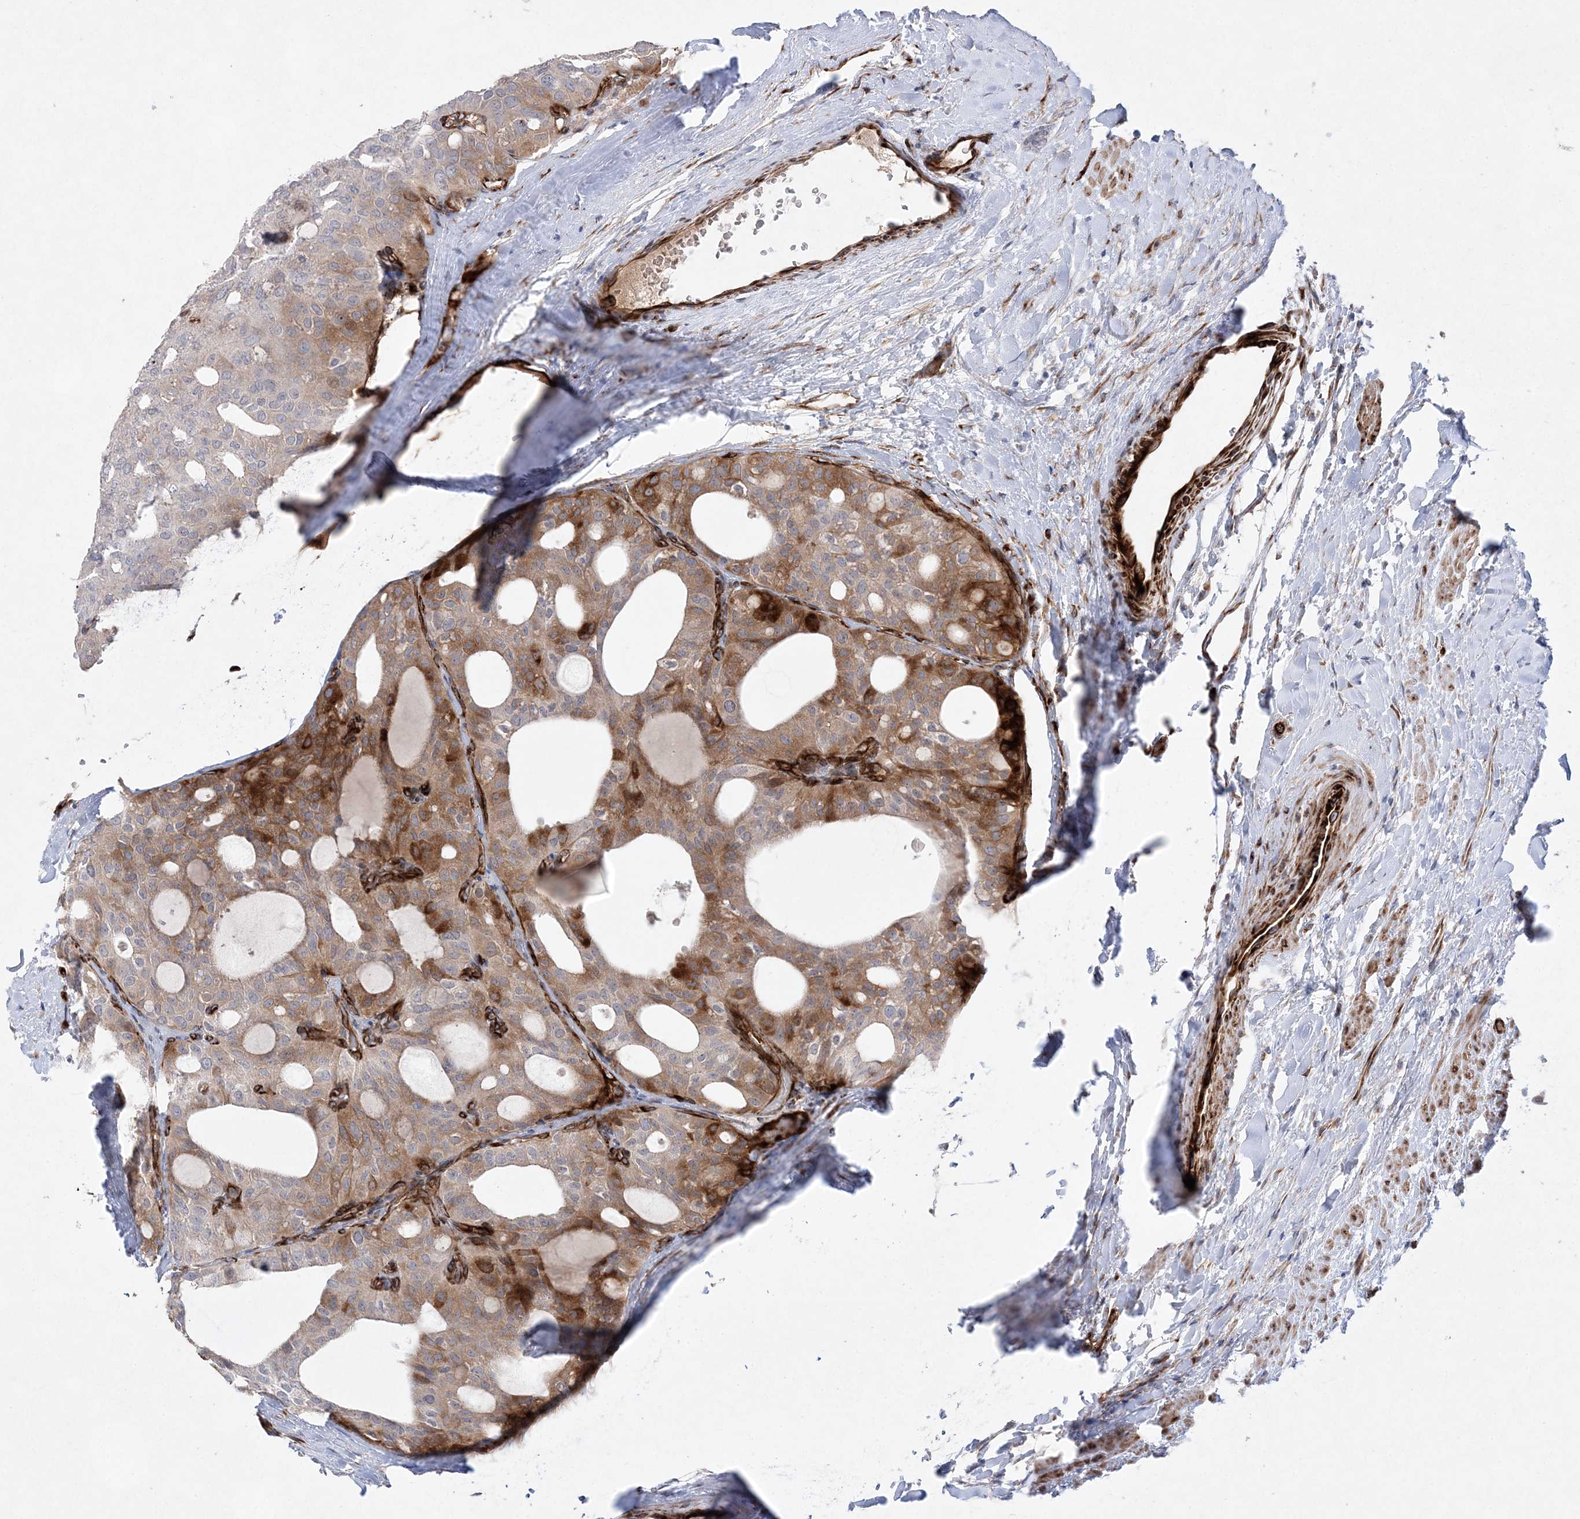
{"staining": {"intensity": "moderate", "quantity": "<25%", "location": "cytoplasmic/membranous"}, "tissue": "thyroid cancer", "cell_type": "Tumor cells", "image_type": "cancer", "snomed": [{"axis": "morphology", "description": "Follicular adenoma carcinoma, NOS"}, {"axis": "topography", "description": "Thyroid gland"}], "caption": "This is an image of IHC staining of thyroid cancer, which shows moderate staining in the cytoplasmic/membranous of tumor cells.", "gene": "TMEM132B", "patient": {"sex": "male", "age": 75}}